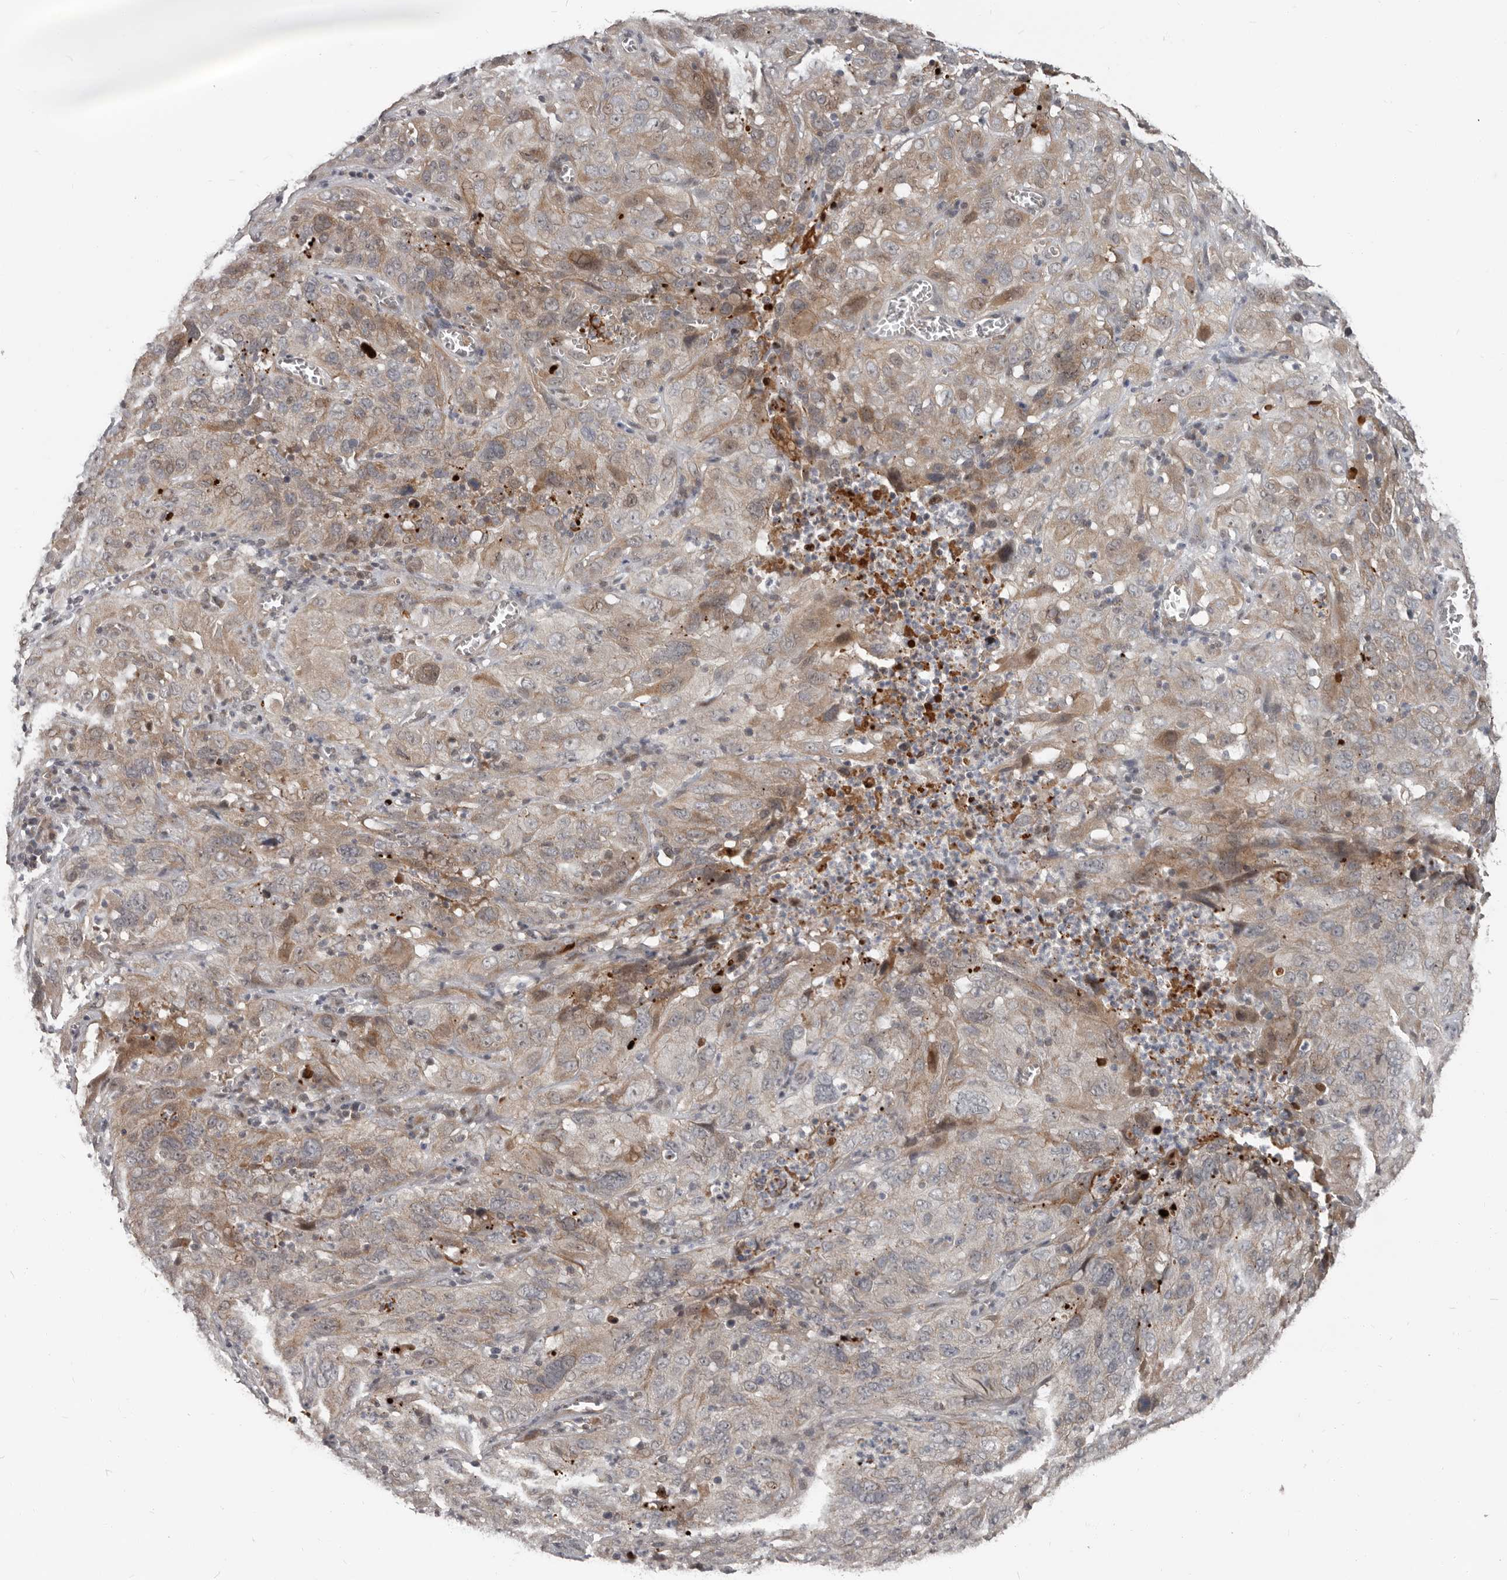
{"staining": {"intensity": "moderate", "quantity": "25%-75%", "location": "cytoplasmic/membranous,nuclear"}, "tissue": "cervical cancer", "cell_type": "Tumor cells", "image_type": "cancer", "snomed": [{"axis": "morphology", "description": "Squamous cell carcinoma, NOS"}, {"axis": "topography", "description": "Cervix"}], "caption": "Immunohistochemistry of human squamous cell carcinoma (cervical) demonstrates medium levels of moderate cytoplasmic/membranous and nuclear expression in approximately 25%-75% of tumor cells. The staining was performed using DAB, with brown indicating positive protein expression. Nuclei are stained blue with hematoxylin.", "gene": "APOL6", "patient": {"sex": "female", "age": 32}}